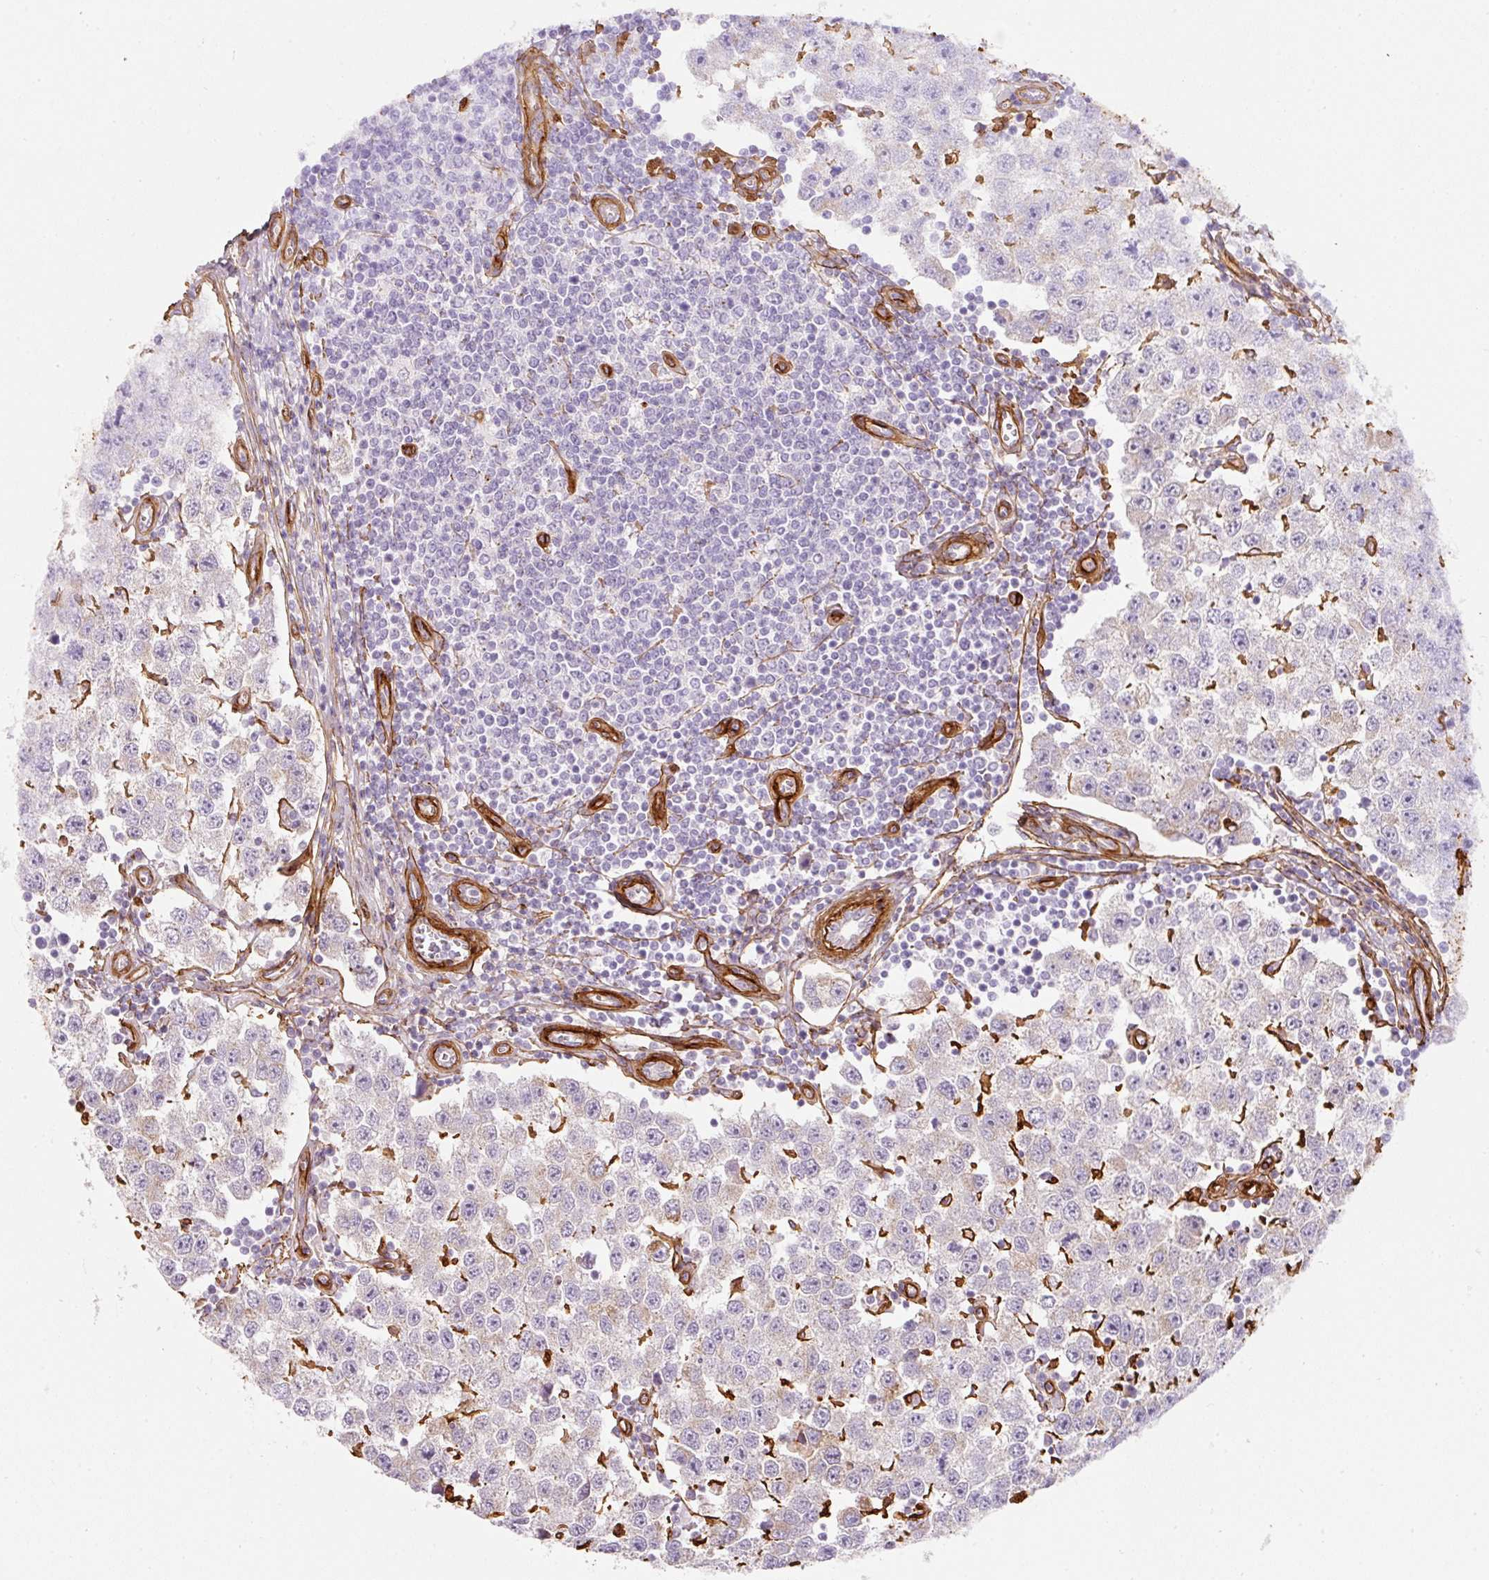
{"staining": {"intensity": "weak", "quantity": "<25%", "location": "cytoplasmic/membranous"}, "tissue": "testis cancer", "cell_type": "Tumor cells", "image_type": "cancer", "snomed": [{"axis": "morphology", "description": "Seminoma, NOS"}, {"axis": "topography", "description": "Testis"}], "caption": "Immunohistochemistry histopathology image of neoplastic tissue: human testis cancer stained with DAB (3,3'-diaminobenzidine) reveals no significant protein staining in tumor cells.", "gene": "LOXL4", "patient": {"sex": "male", "age": 34}}